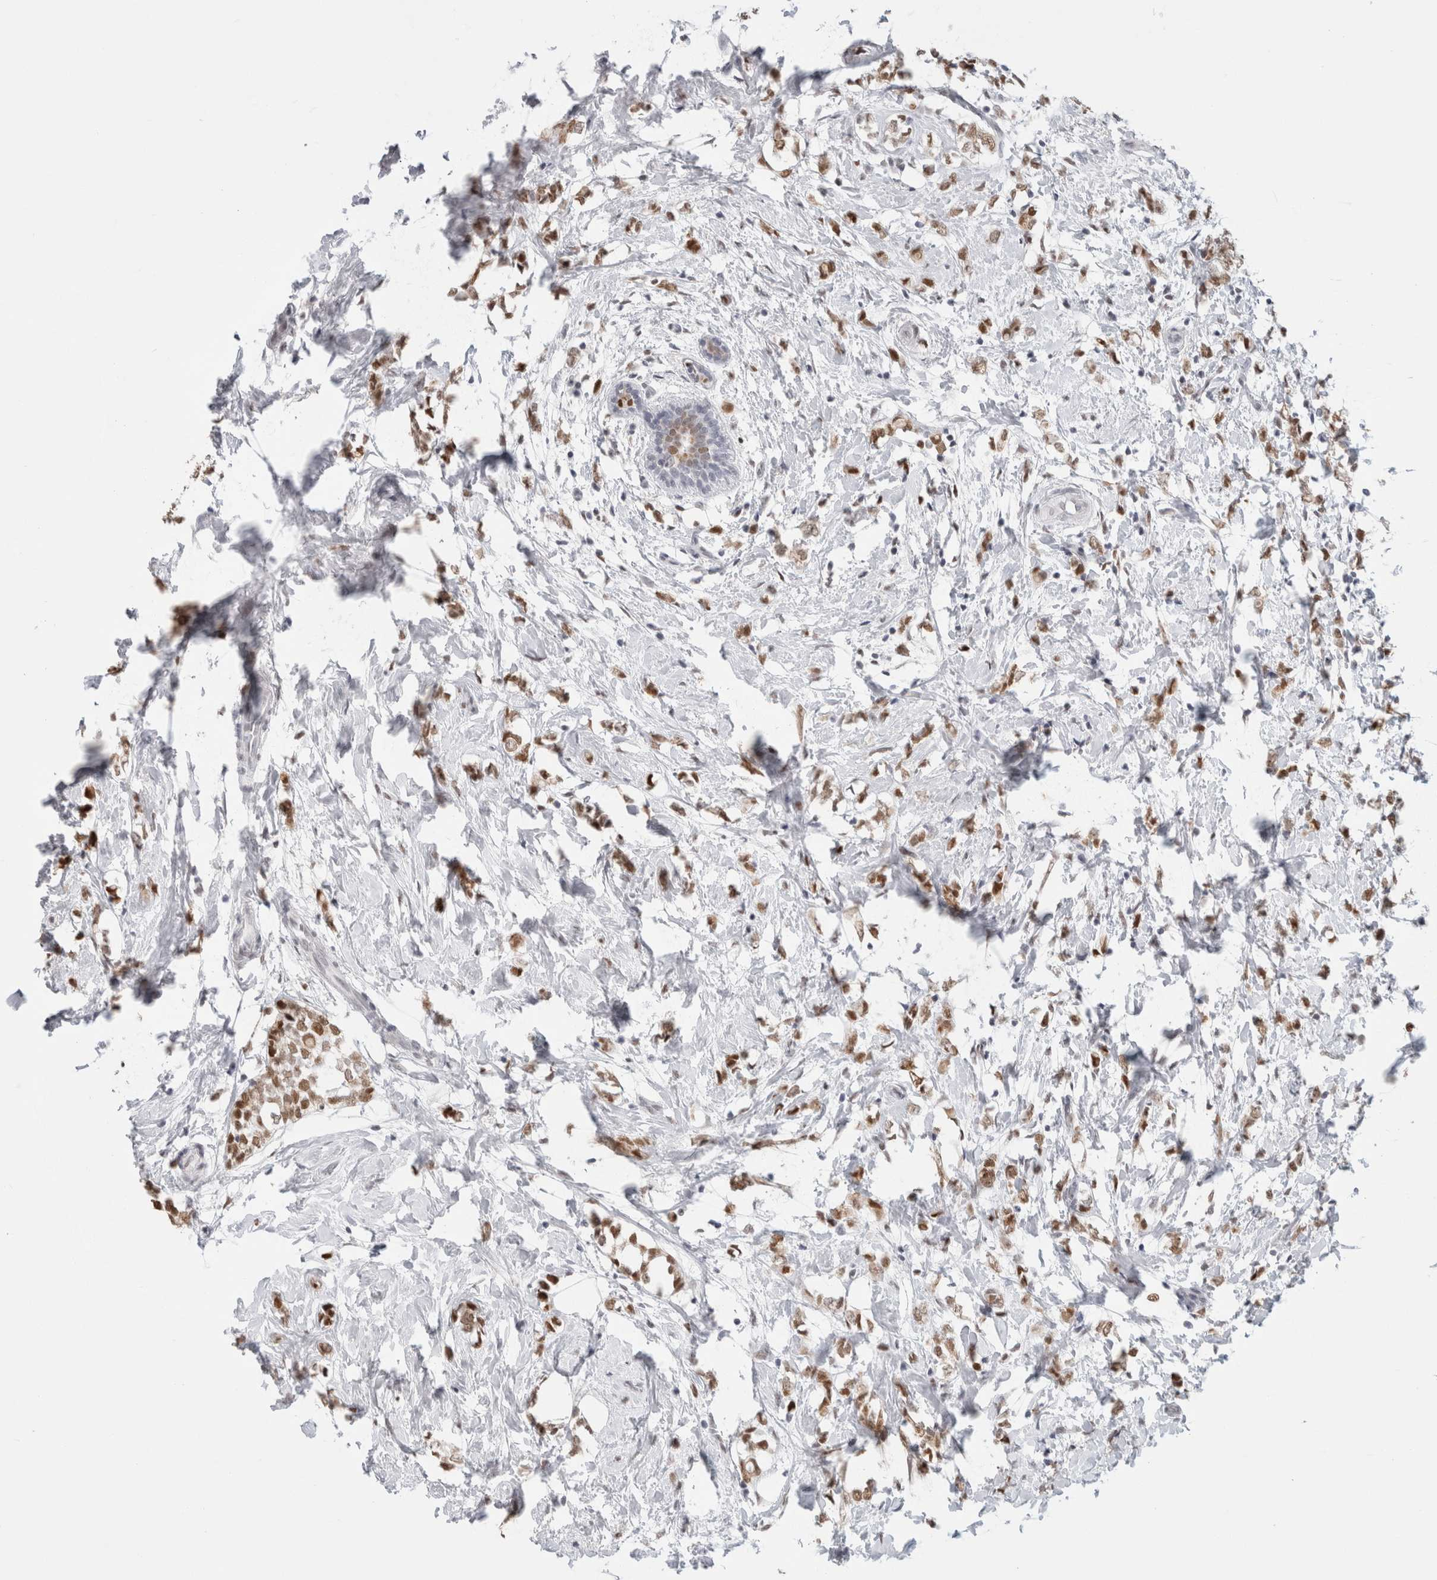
{"staining": {"intensity": "moderate", "quantity": ">75%", "location": "nuclear"}, "tissue": "breast cancer", "cell_type": "Tumor cells", "image_type": "cancer", "snomed": [{"axis": "morphology", "description": "Normal tissue, NOS"}, {"axis": "morphology", "description": "Lobular carcinoma"}, {"axis": "topography", "description": "Breast"}], "caption": "Moderate nuclear expression is appreciated in approximately >75% of tumor cells in breast cancer.", "gene": "SMARCC1", "patient": {"sex": "female", "age": 47}}